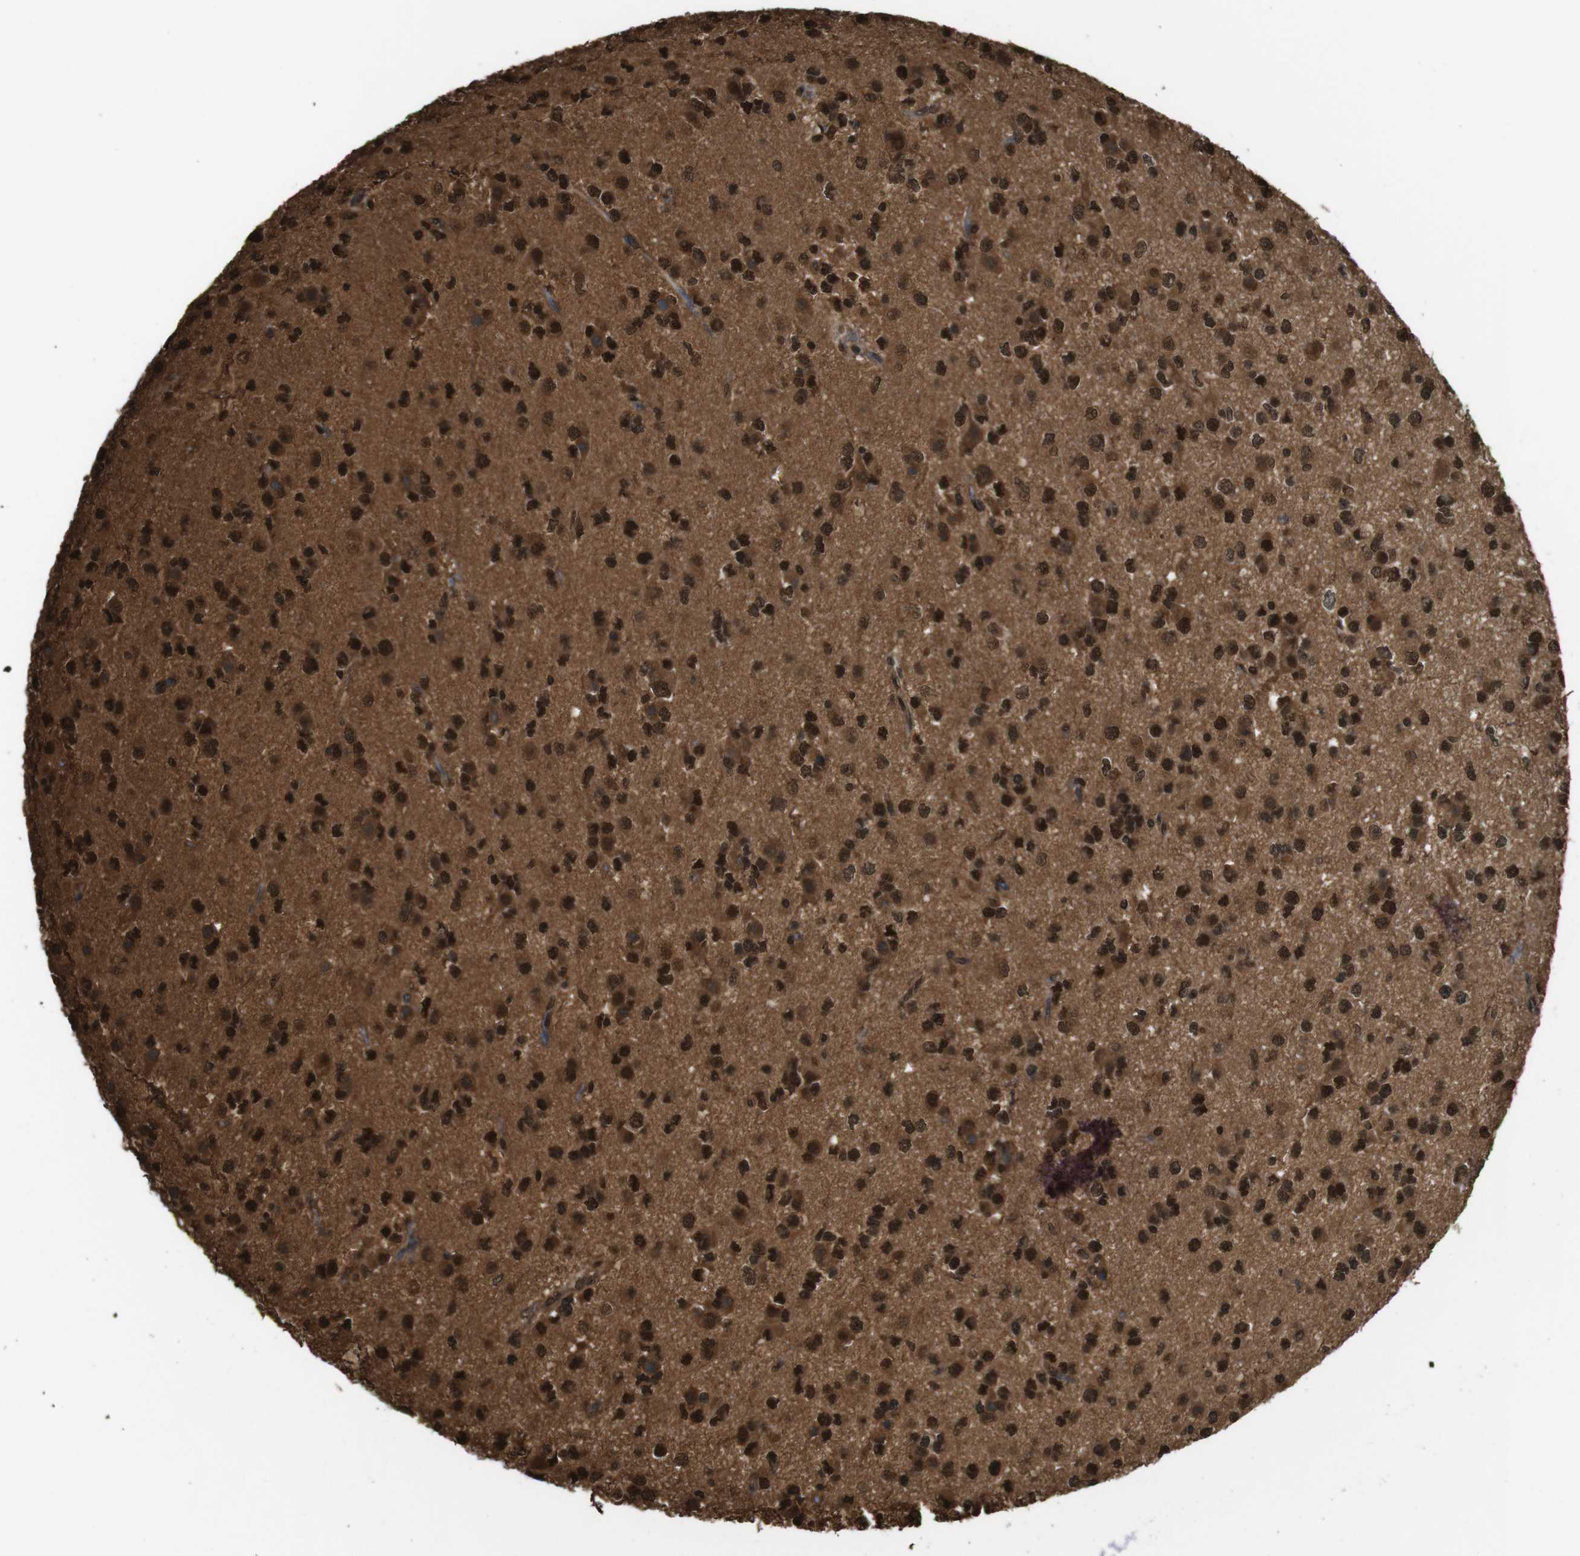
{"staining": {"intensity": "strong", "quantity": ">75%", "location": "cytoplasmic/membranous,nuclear"}, "tissue": "glioma", "cell_type": "Tumor cells", "image_type": "cancer", "snomed": [{"axis": "morphology", "description": "Glioma, malignant, Low grade"}, {"axis": "topography", "description": "Brain"}], "caption": "Immunohistochemistry (IHC) staining of low-grade glioma (malignant), which demonstrates high levels of strong cytoplasmic/membranous and nuclear positivity in about >75% of tumor cells indicating strong cytoplasmic/membranous and nuclear protein staining. The staining was performed using DAB (brown) for protein detection and nuclei were counterstained in hematoxylin (blue).", "gene": "VCP", "patient": {"sex": "male", "age": 42}}